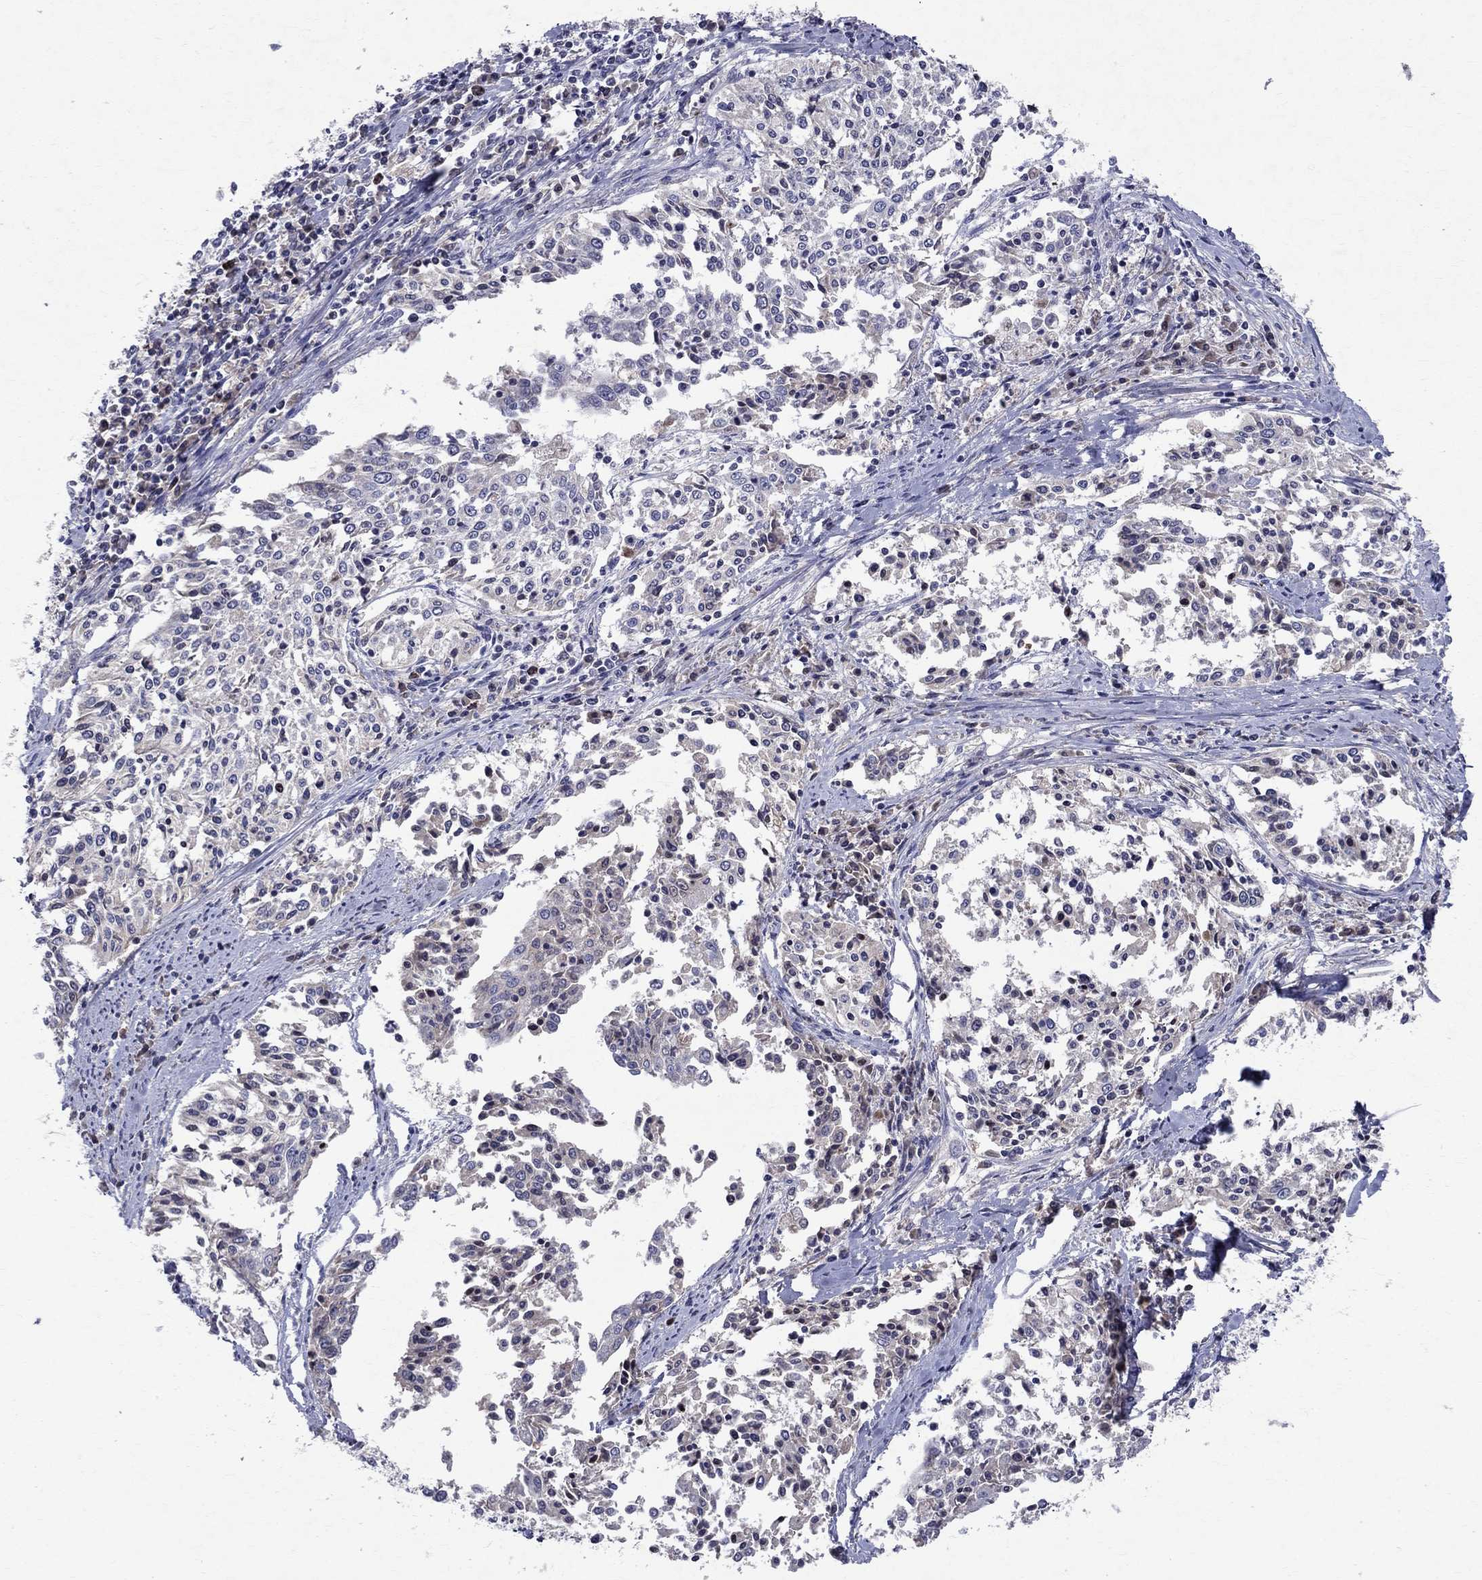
{"staining": {"intensity": "negative", "quantity": "none", "location": "none"}, "tissue": "cervical cancer", "cell_type": "Tumor cells", "image_type": "cancer", "snomed": [{"axis": "morphology", "description": "Squamous cell carcinoma, NOS"}, {"axis": "topography", "description": "Cervix"}], "caption": "Immunohistochemistry (IHC) image of cervical cancer (squamous cell carcinoma) stained for a protein (brown), which reveals no expression in tumor cells.", "gene": "SLC4A10", "patient": {"sex": "female", "age": 41}}